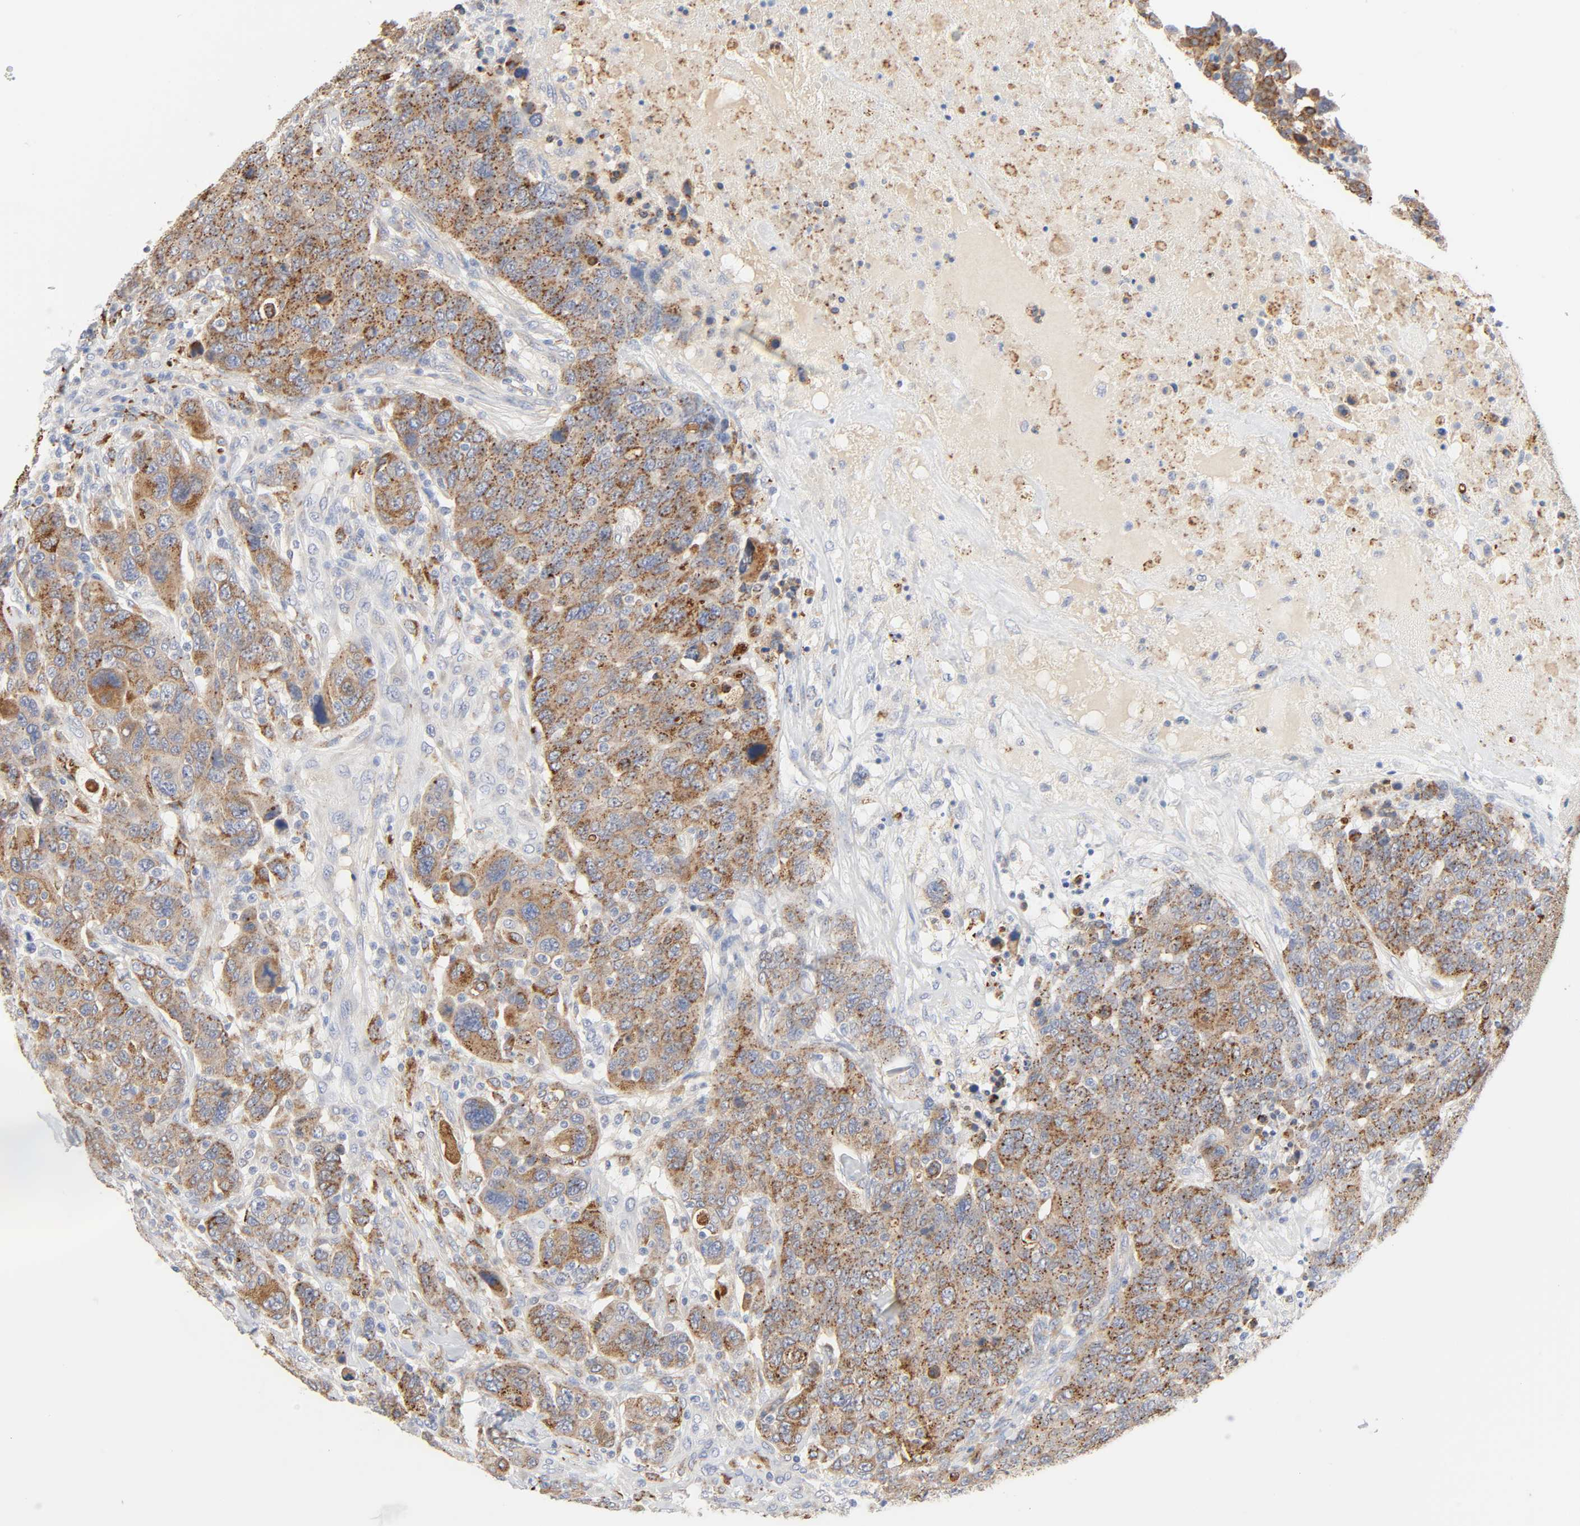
{"staining": {"intensity": "strong", "quantity": ">75%", "location": "cytoplasmic/membranous"}, "tissue": "breast cancer", "cell_type": "Tumor cells", "image_type": "cancer", "snomed": [{"axis": "morphology", "description": "Duct carcinoma"}, {"axis": "topography", "description": "Breast"}], "caption": "An immunohistochemistry (IHC) photomicrograph of neoplastic tissue is shown. Protein staining in brown highlights strong cytoplasmic/membranous positivity in breast cancer (infiltrating ductal carcinoma) within tumor cells. (IHC, brightfield microscopy, high magnification).", "gene": "MAGEB17", "patient": {"sex": "female", "age": 37}}